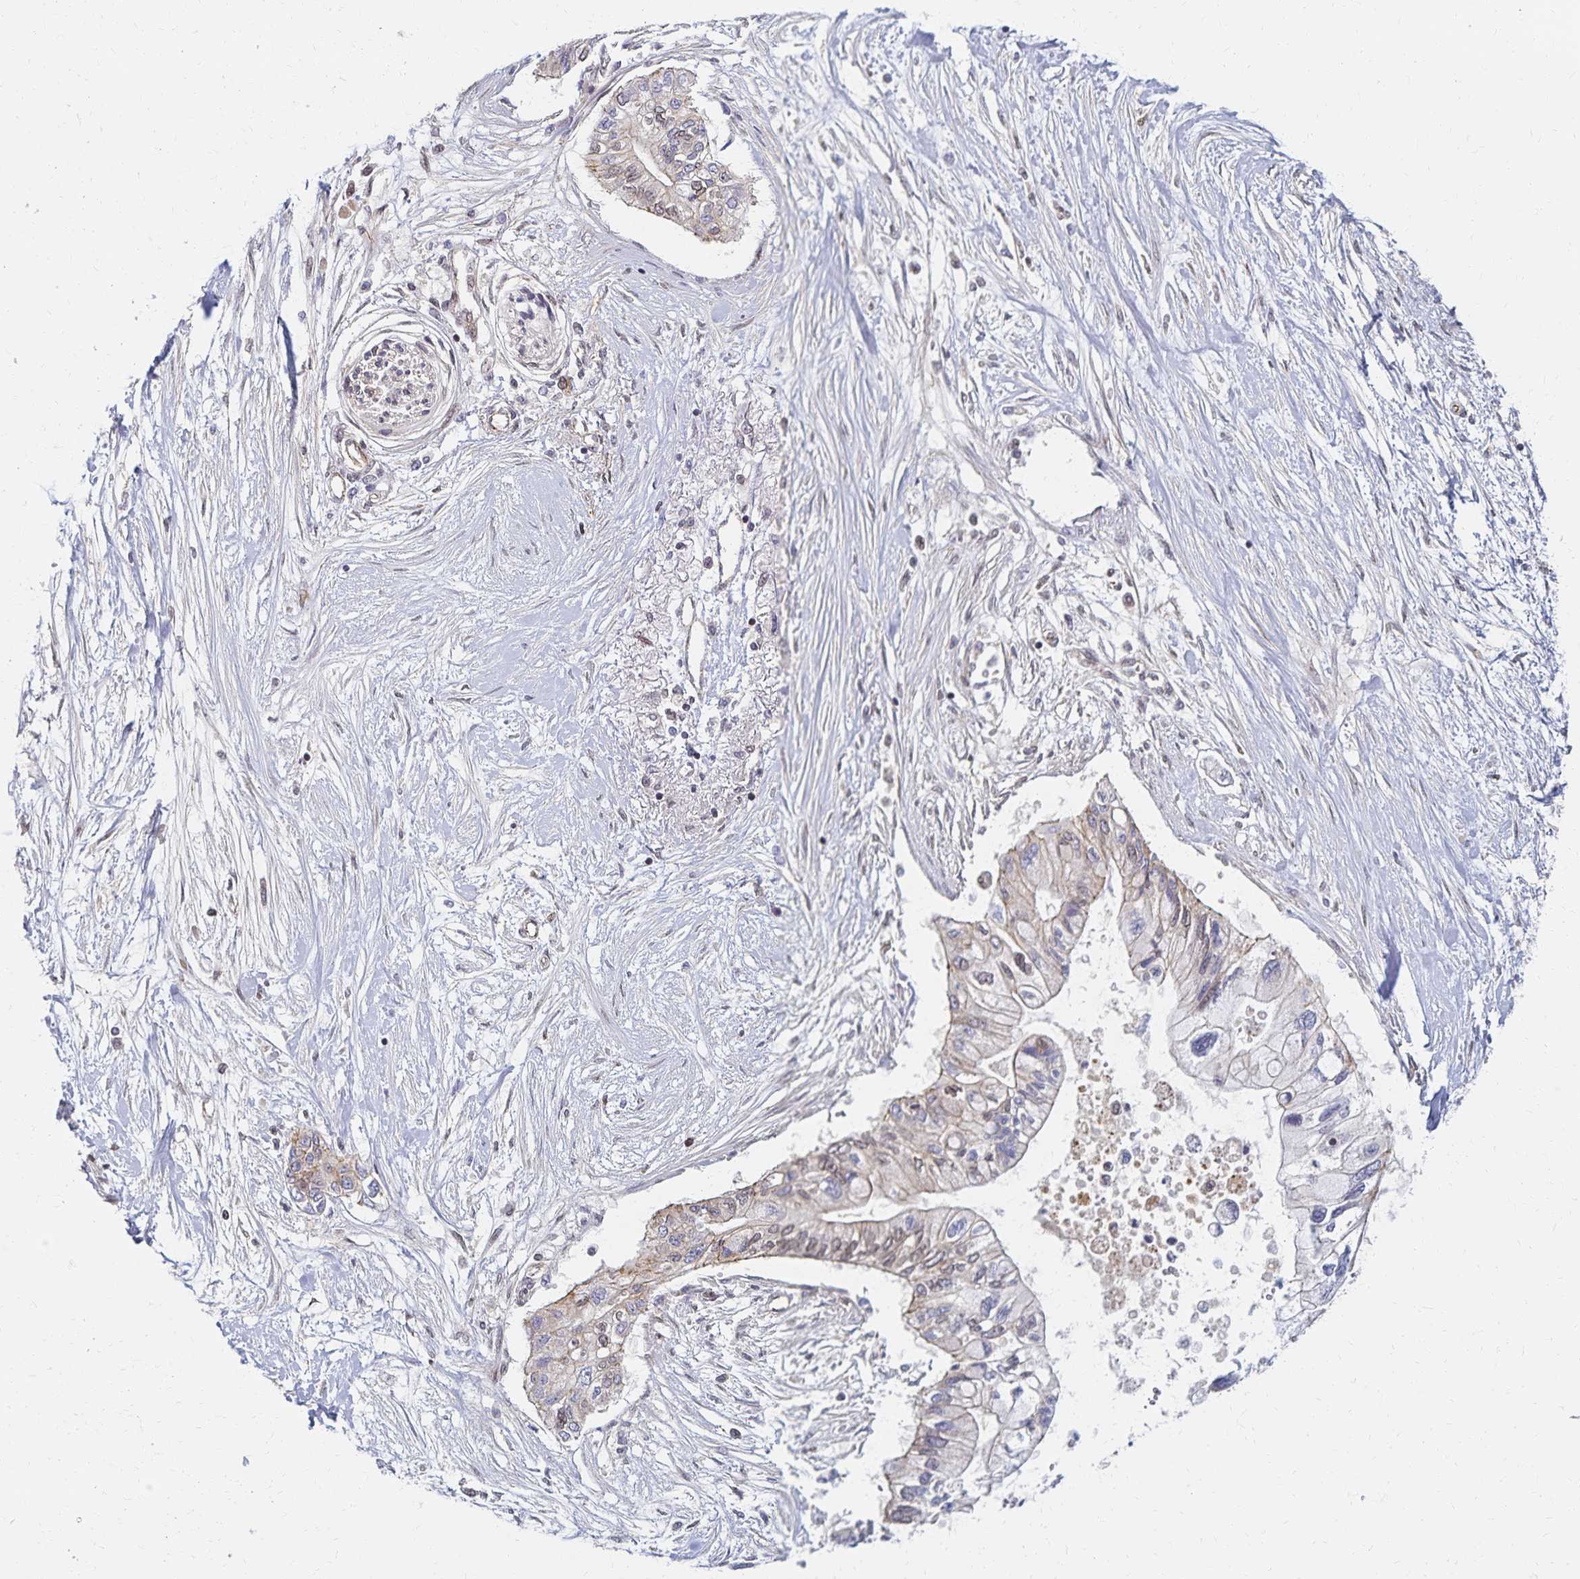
{"staining": {"intensity": "negative", "quantity": "none", "location": "none"}, "tissue": "pancreatic cancer", "cell_type": "Tumor cells", "image_type": "cancer", "snomed": [{"axis": "morphology", "description": "Adenocarcinoma, NOS"}, {"axis": "topography", "description": "Pancreas"}], "caption": "This is a image of IHC staining of pancreatic adenocarcinoma, which shows no expression in tumor cells.", "gene": "RAB9B", "patient": {"sex": "female", "age": 77}}